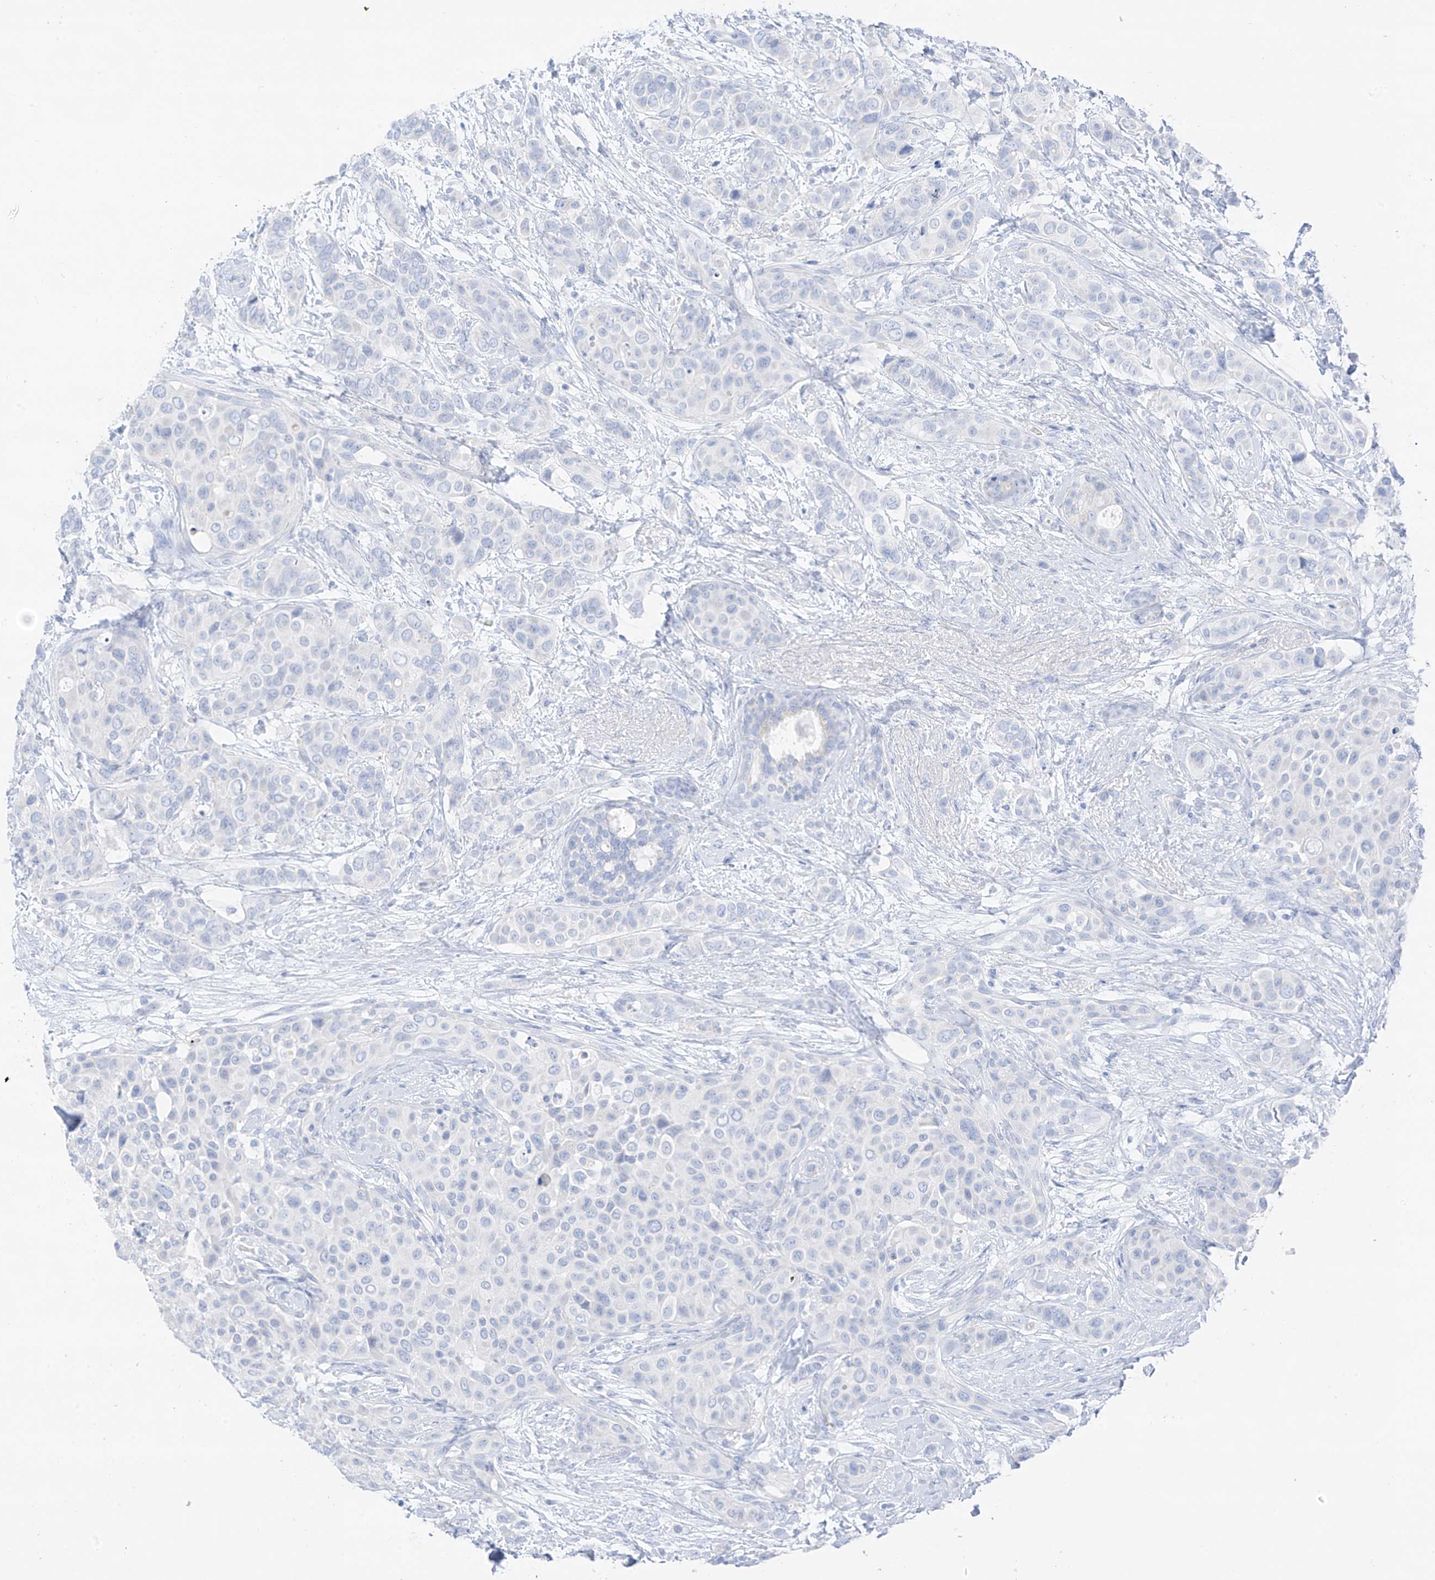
{"staining": {"intensity": "negative", "quantity": "none", "location": "none"}, "tissue": "breast cancer", "cell_type": "Tumor cells", "image_type": "cancer", "snomed": [{"axis": "morphology", "description": "Lobular carcinoma"}, {"axis": "topography", "description": "Breast"}], "caption": "A high-resolution histopathology image shows IHC staining of breast cancer, which exhibits no significant expression in tumor cells.", "gene": "CAPN13", "patient": {"sex": "female", "age": 51}}